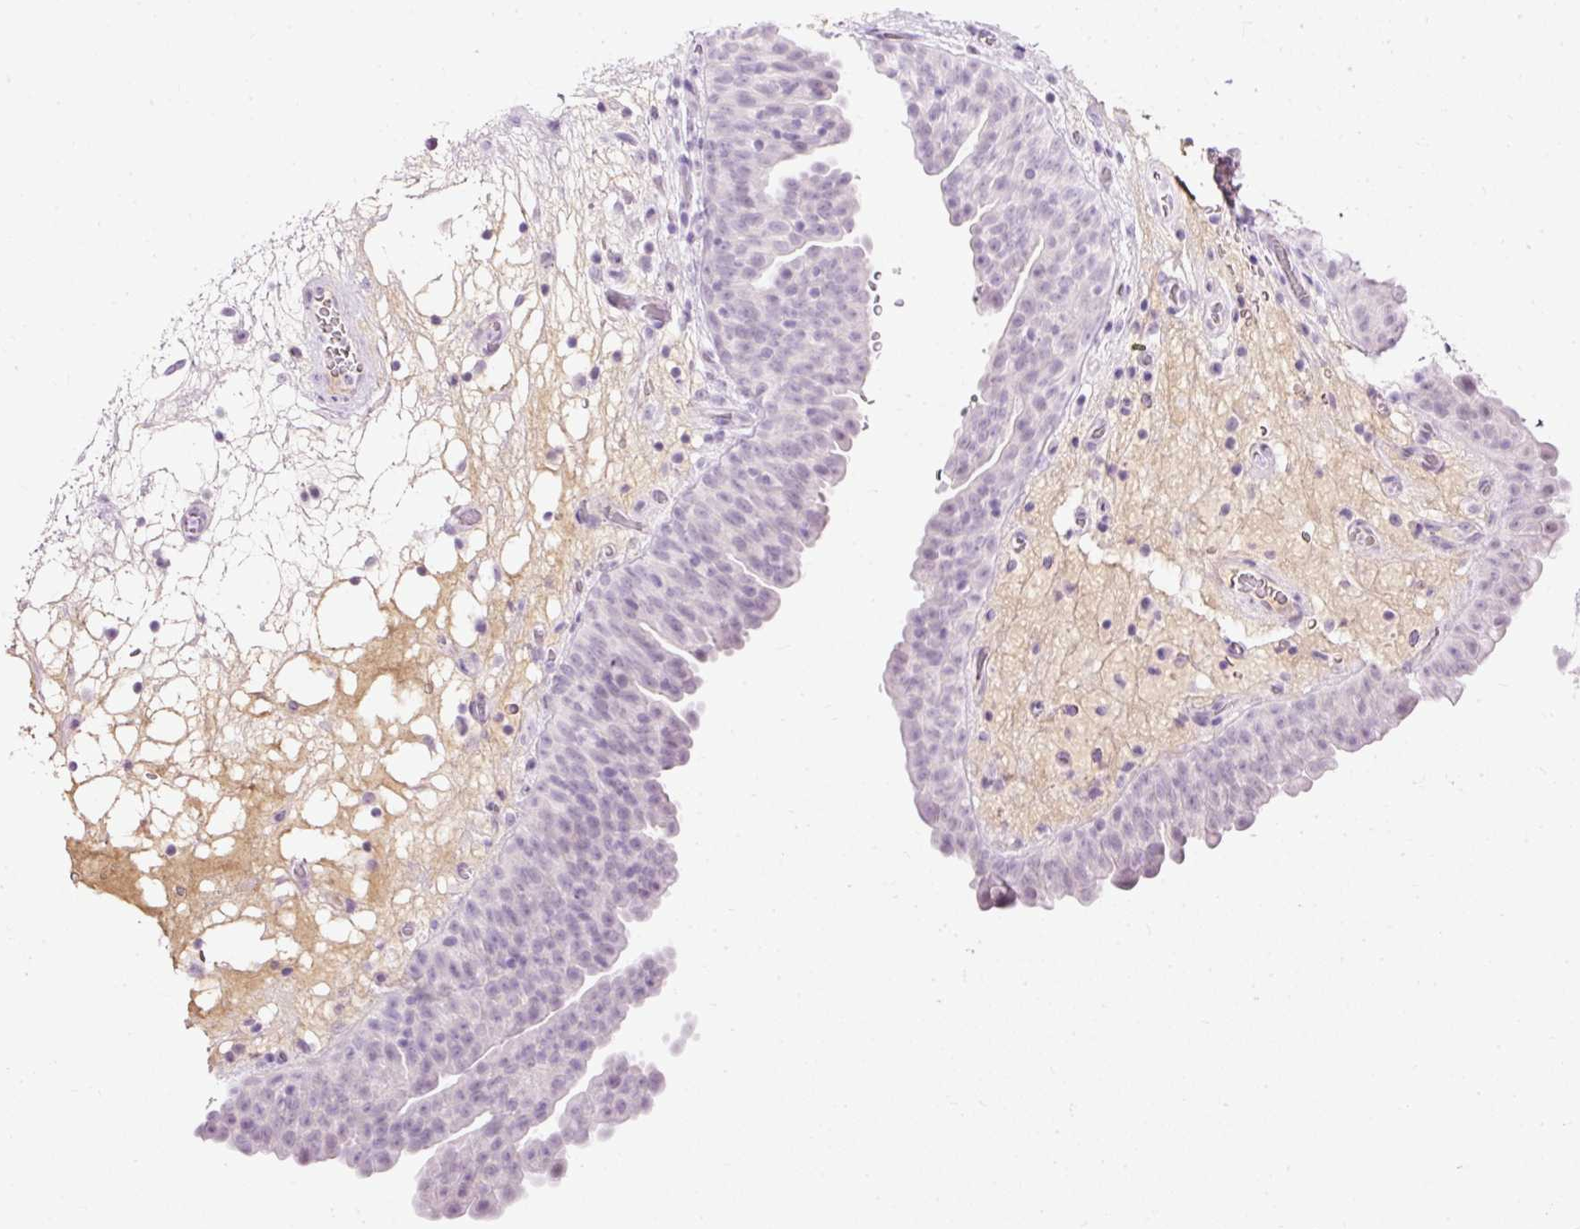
{"staining": {"intensity": "weak", "quantity": "<25%", "location": "nuclear"}, "tissue": "urinary bladder", "cell_type": "Urothelial cells", "image_type": "normal", "snomed": [{"axis": "morphology", "description": "Normal tissue, NOS"}, {"axis": "topography", "description": "Urinary bladder"}], "caption": "Photomicrograph shows no significant protein positivity in urothelial cells of benign urinary bladder. (Stains: DAB immunohistochemistry with hematoxylin counter stain, Microscopy: brightfield microscopy at high magnification).", "gene": "PDE6B", "patient": {"sex": "male", "age": 71}}